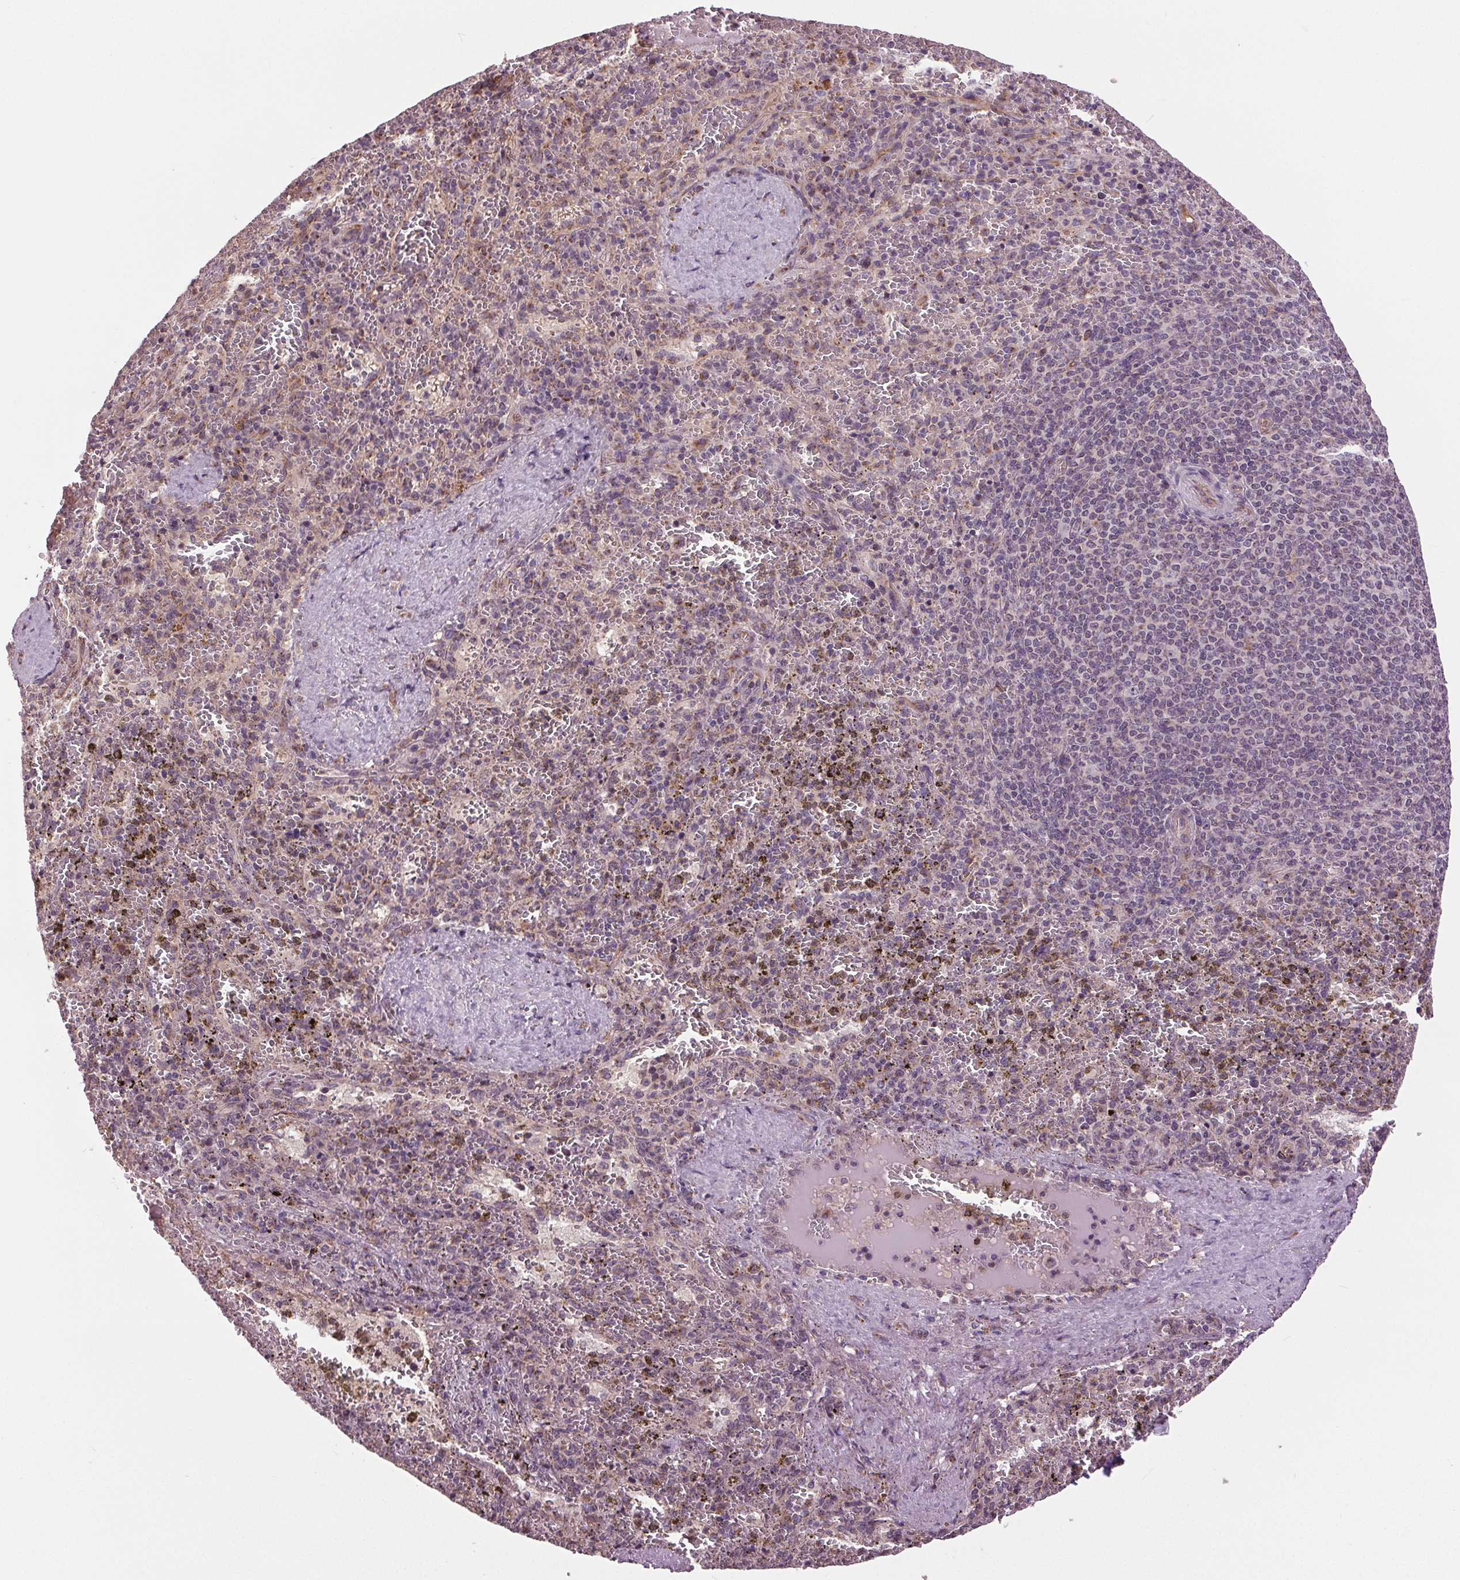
{"staining": {"intensity": "negative", "quantity": "none", "location": "none"}, "tissue": "spleen", "cell_type": "Cells in red pulp", "image_type": "normal", "snomed": [{"axis": "morphology", "description": "Normal tissue, NOS"}, {"axis": "topography", "description": "Spleen"}], "caption": "High power microscopy histopathology image of an IHC micrograph of unremarkable spleen, revealing no significant expression in cells in red pulp. The staining is performed using DAB brown chromogen with nuclei counter-stained in using hematoxylin.", "gene": "BSDC1", "patient": {"sex": "female", "age": 50}}